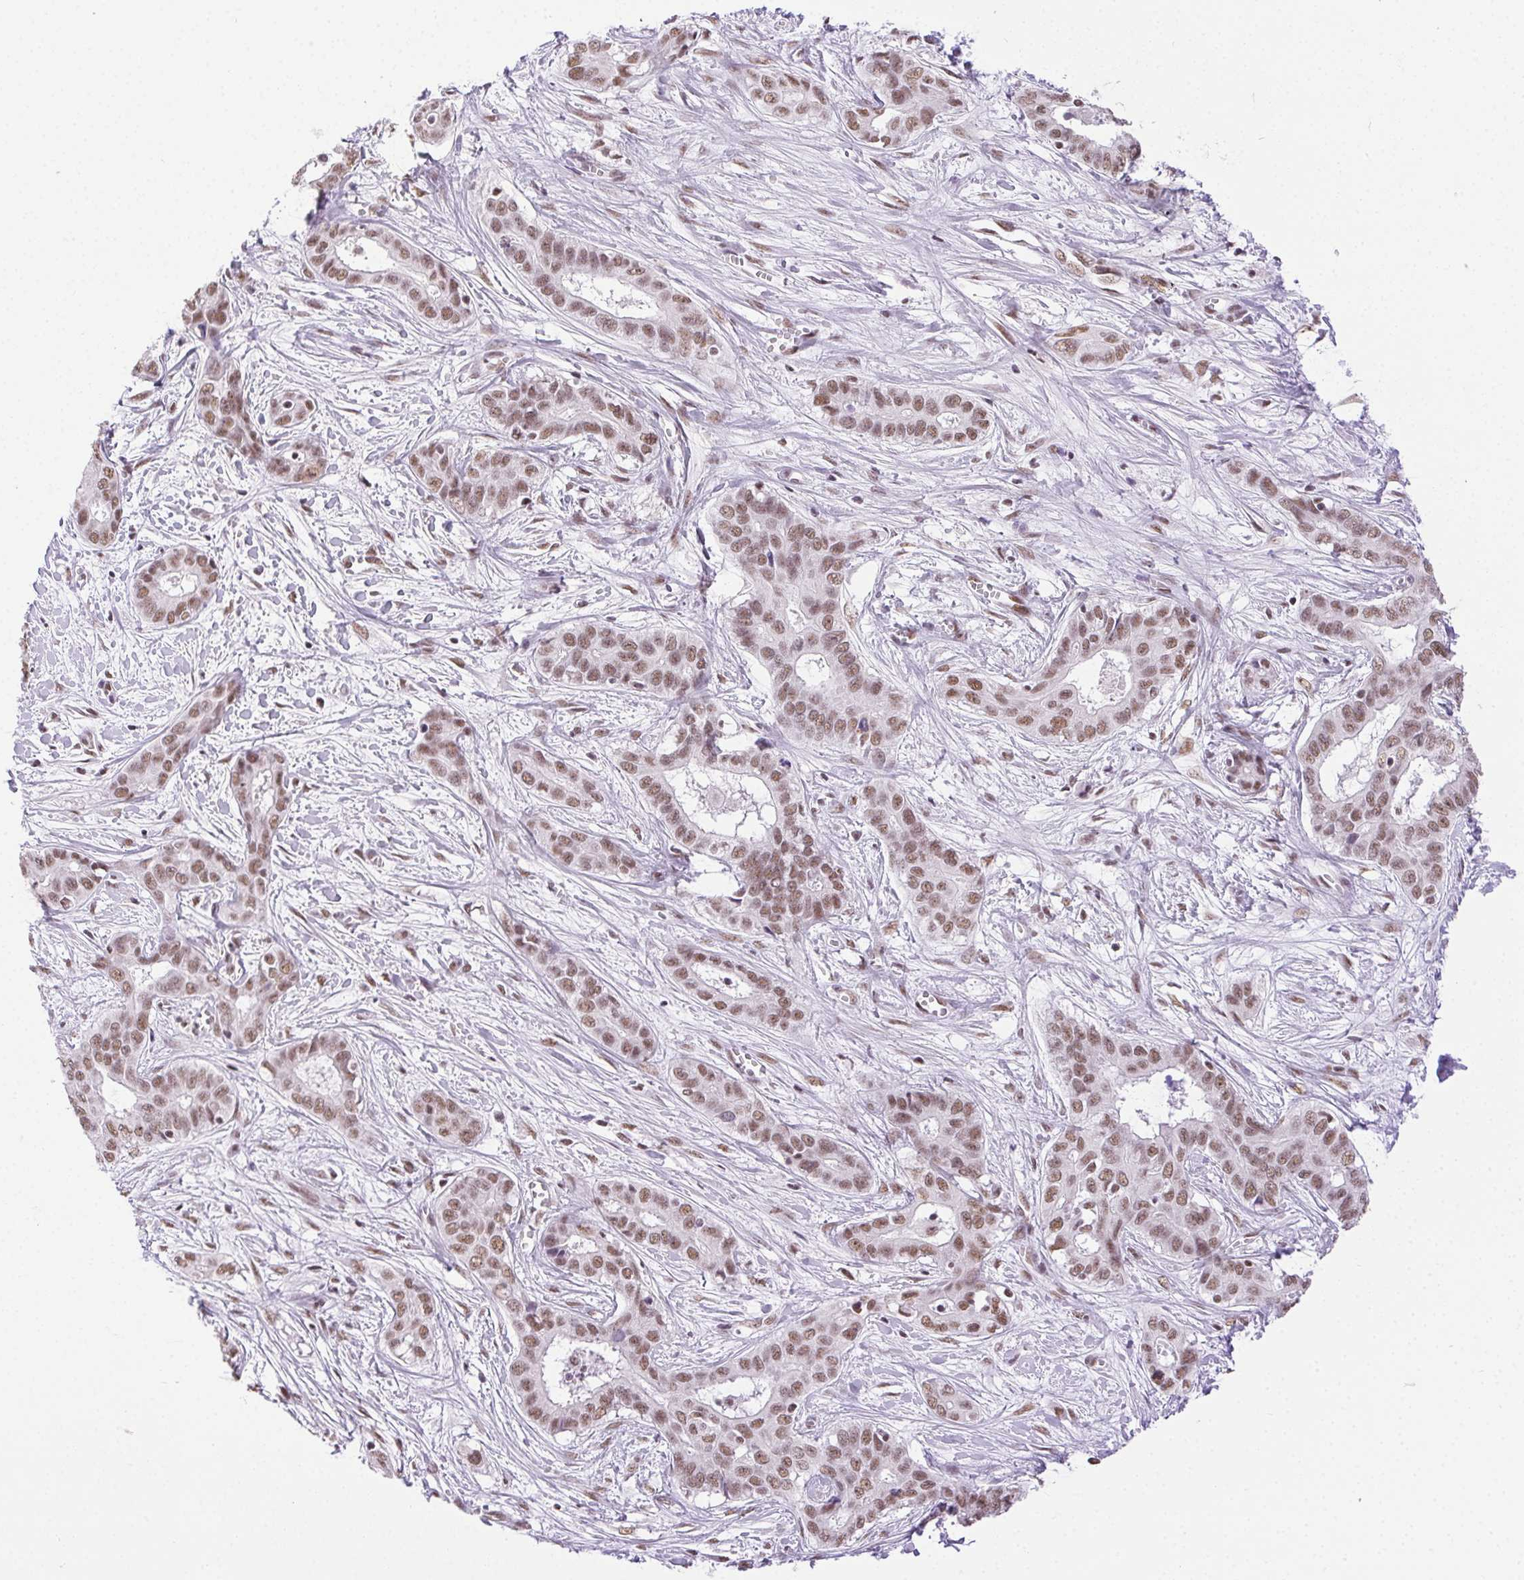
{"staining": {"intensity": "moderate", "quantity": ">75%", "location": "nuclear"}, "tissue": "liver cancer", "cell_type": "Tumor cells", "image_type": "cancer", "snomed": [{"axis": "morphology", "description": "Cholangiocarcinoma"}, {"axis": "topography", "description": "Liver"}], "caption": "IHC of liver cancer (cholangiocarcinoma) demonstrates medium levels of moderate nuclear staining in approximately >75% of tumor cells.", "gene": "TRA2B", "patient": {"sex": "female", "age": 65}}